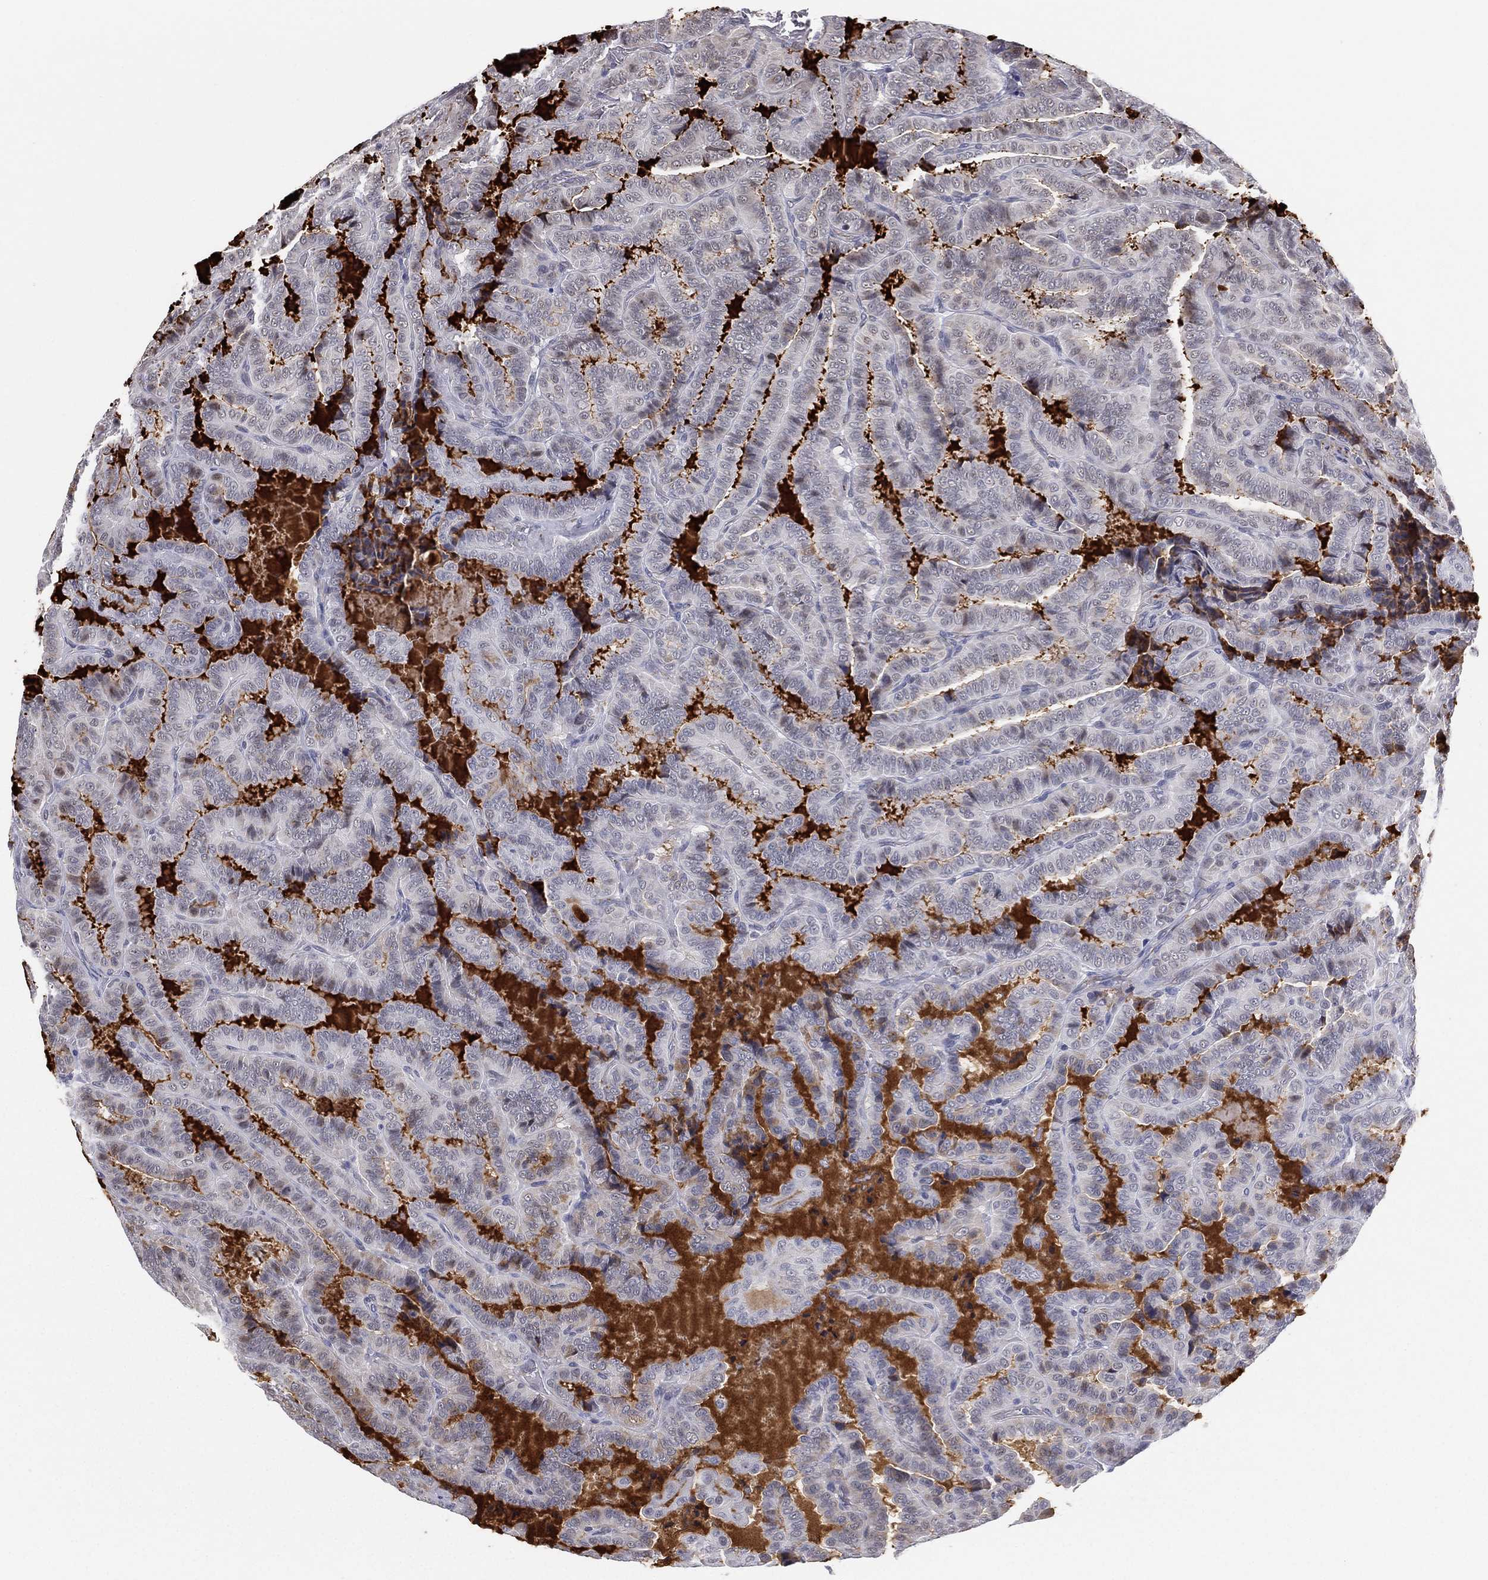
{"staining": {"intensity": "negative", "quantity": "none", "location": "none"}, "tissue": "thyroid cancer", "cell_type": "Tumor cells", "image_type": "cancer", "snomed": [{"axis": "morphology", "description": "Papillary adenocarcinoma, NOS"}, {"axis": "topography", "description": "Thyroid gland"}], "caption": "Tumor cells show no significant expression in thyroid papillary adenocarcinoma.", "gene": "CD177", "patient": {"sex": "female", "age": 39}}